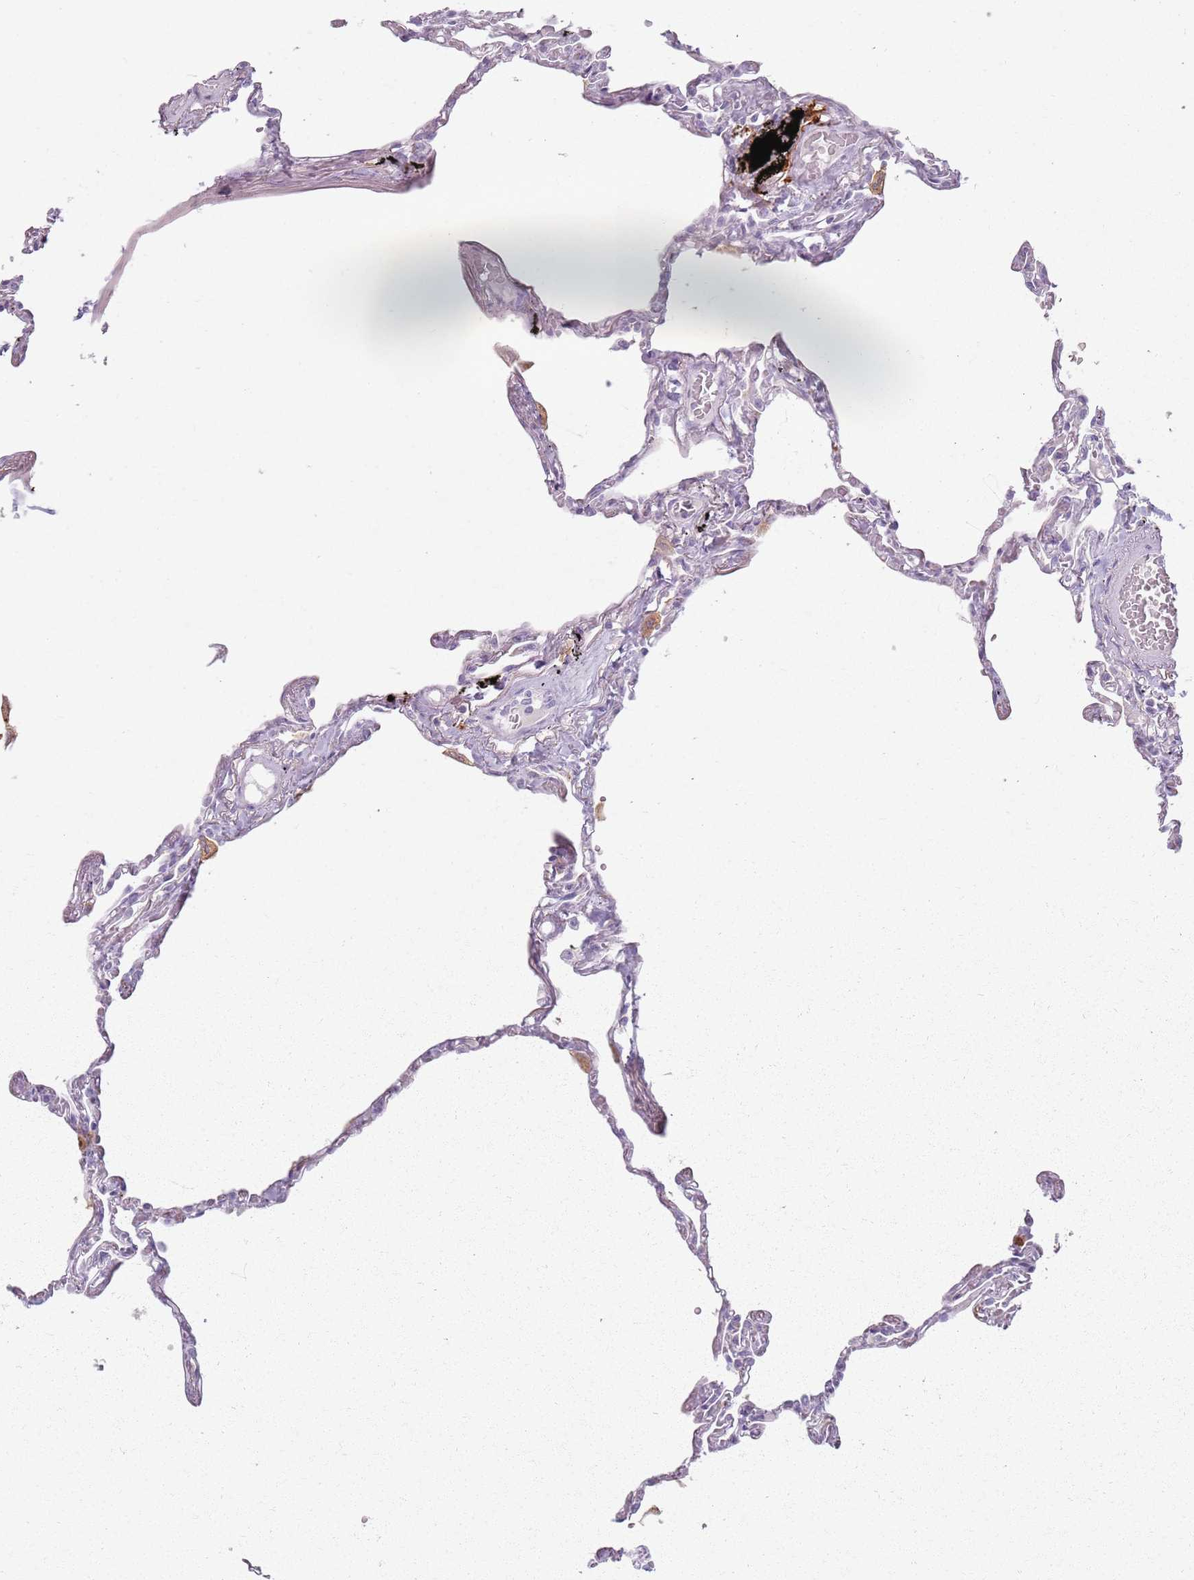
{"staining": {"intensity": "negative", "quantity": "none", "location": "none"}, "tissue": "lung", "cell_type": "Alveolar cells", "image_type": "normal", "snomed": [{"axis": "morphology", "description": "Normal tissue, NOS"}, {"axis": "topography", "description": "Lung"}], "caption": "Benign lung was stained to show a protein in brown. There is no significant staining in alveolar cells.", "gene": "GDPGP1", "patient": {"sex": "female", "age": 67}}